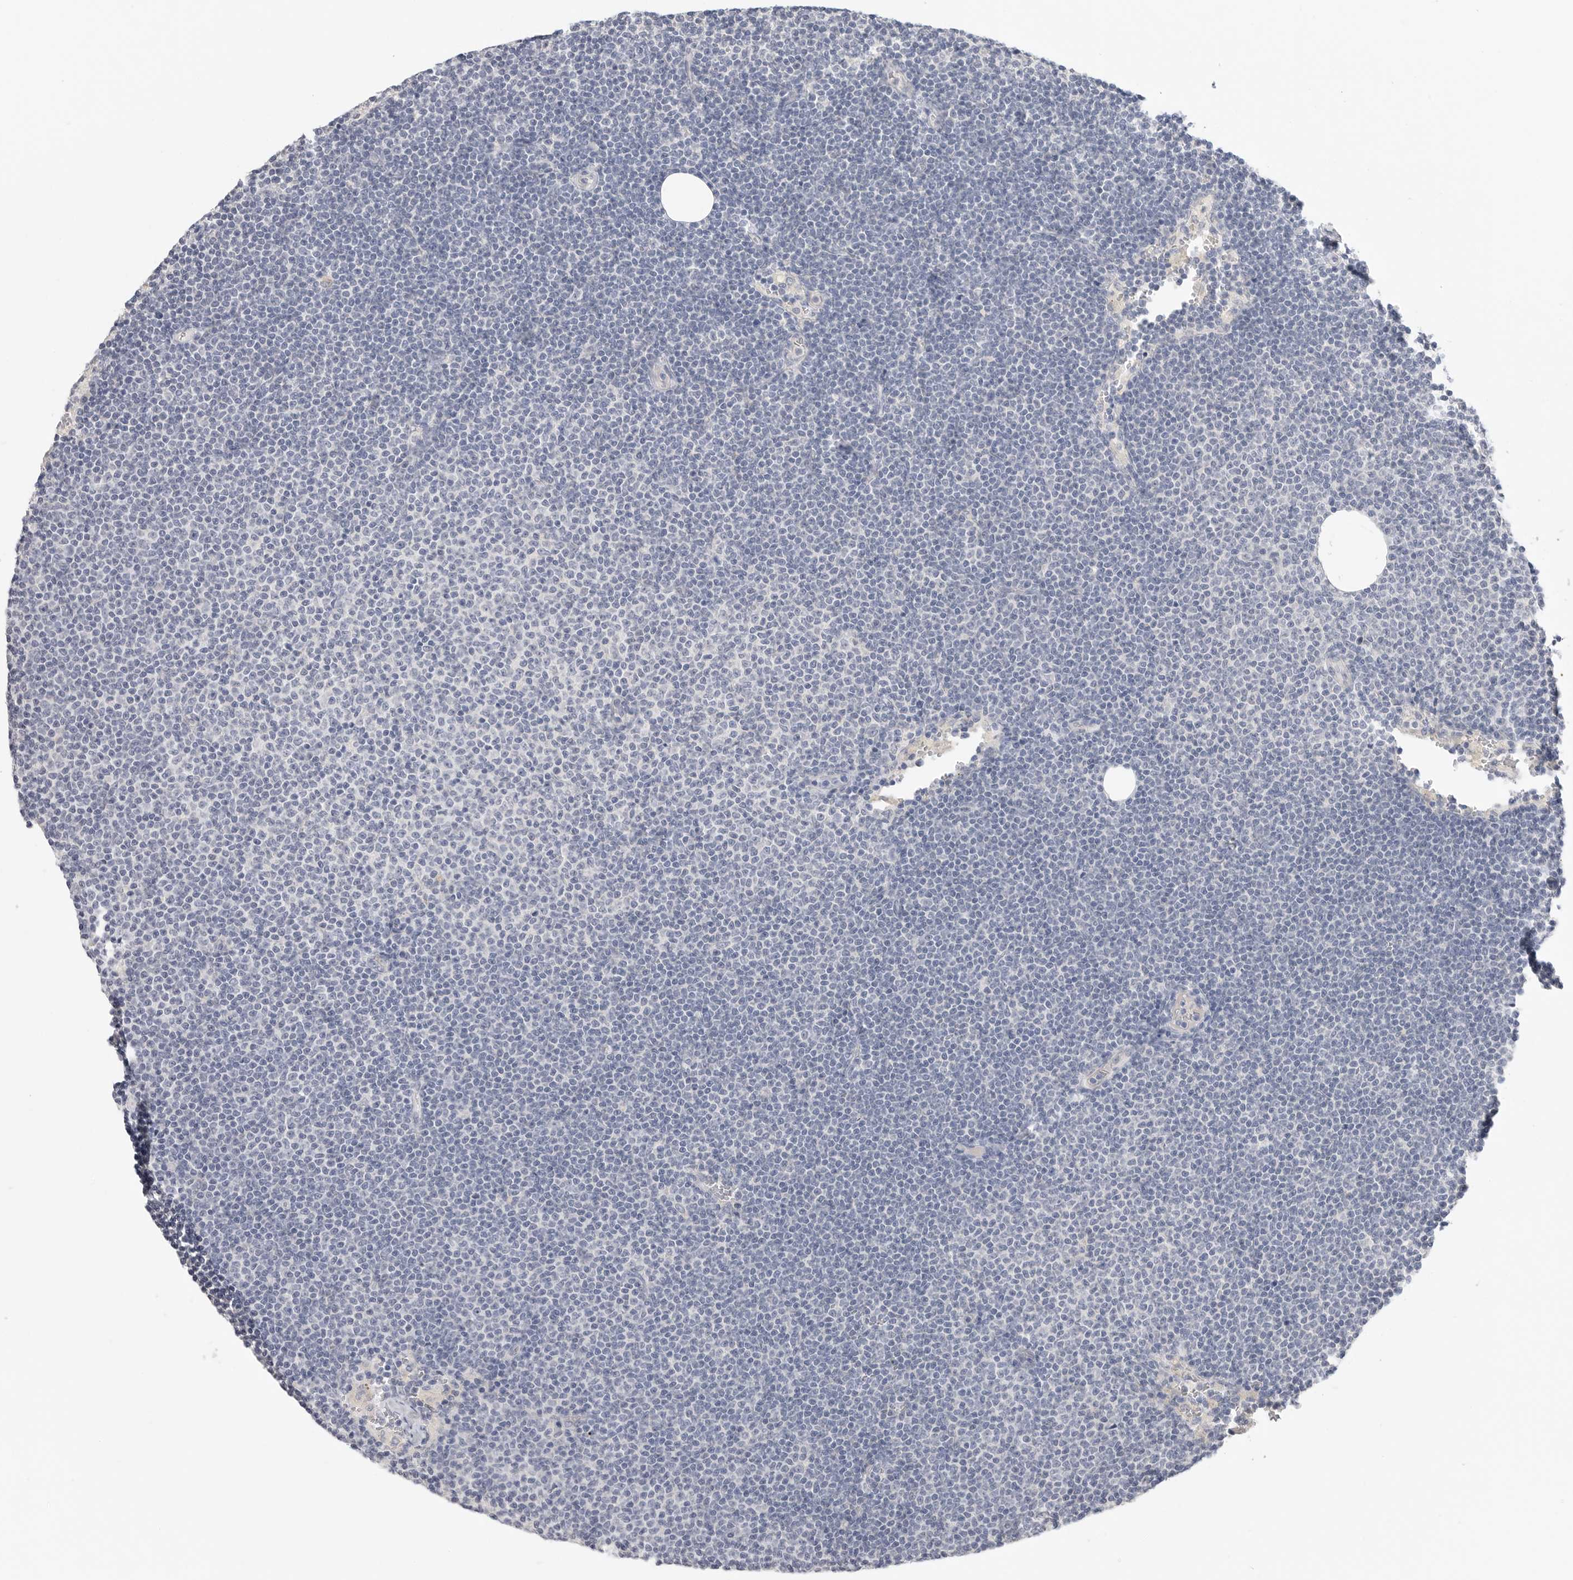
{"staining": {"intensity": "negative", "quantity": "none", "location": "none"}, "tissue": "lymphoma", "cell_type": "Tumor cells", "image_type": "cancer", "snomed": [{"axis": "morphology", "description": "Malignant lymphoma, non-Hodgkin's type, Low grade"}, {"axis": "topography", "description": "Lymph node"}], "caption": "The immunohistochemistry histopathology image has no significant staining in tumor cells of lymphoma tissue. Nuclei are stained in blue.", "gene": "FBN2", "patient": {"sex": "female", "age": 53}}